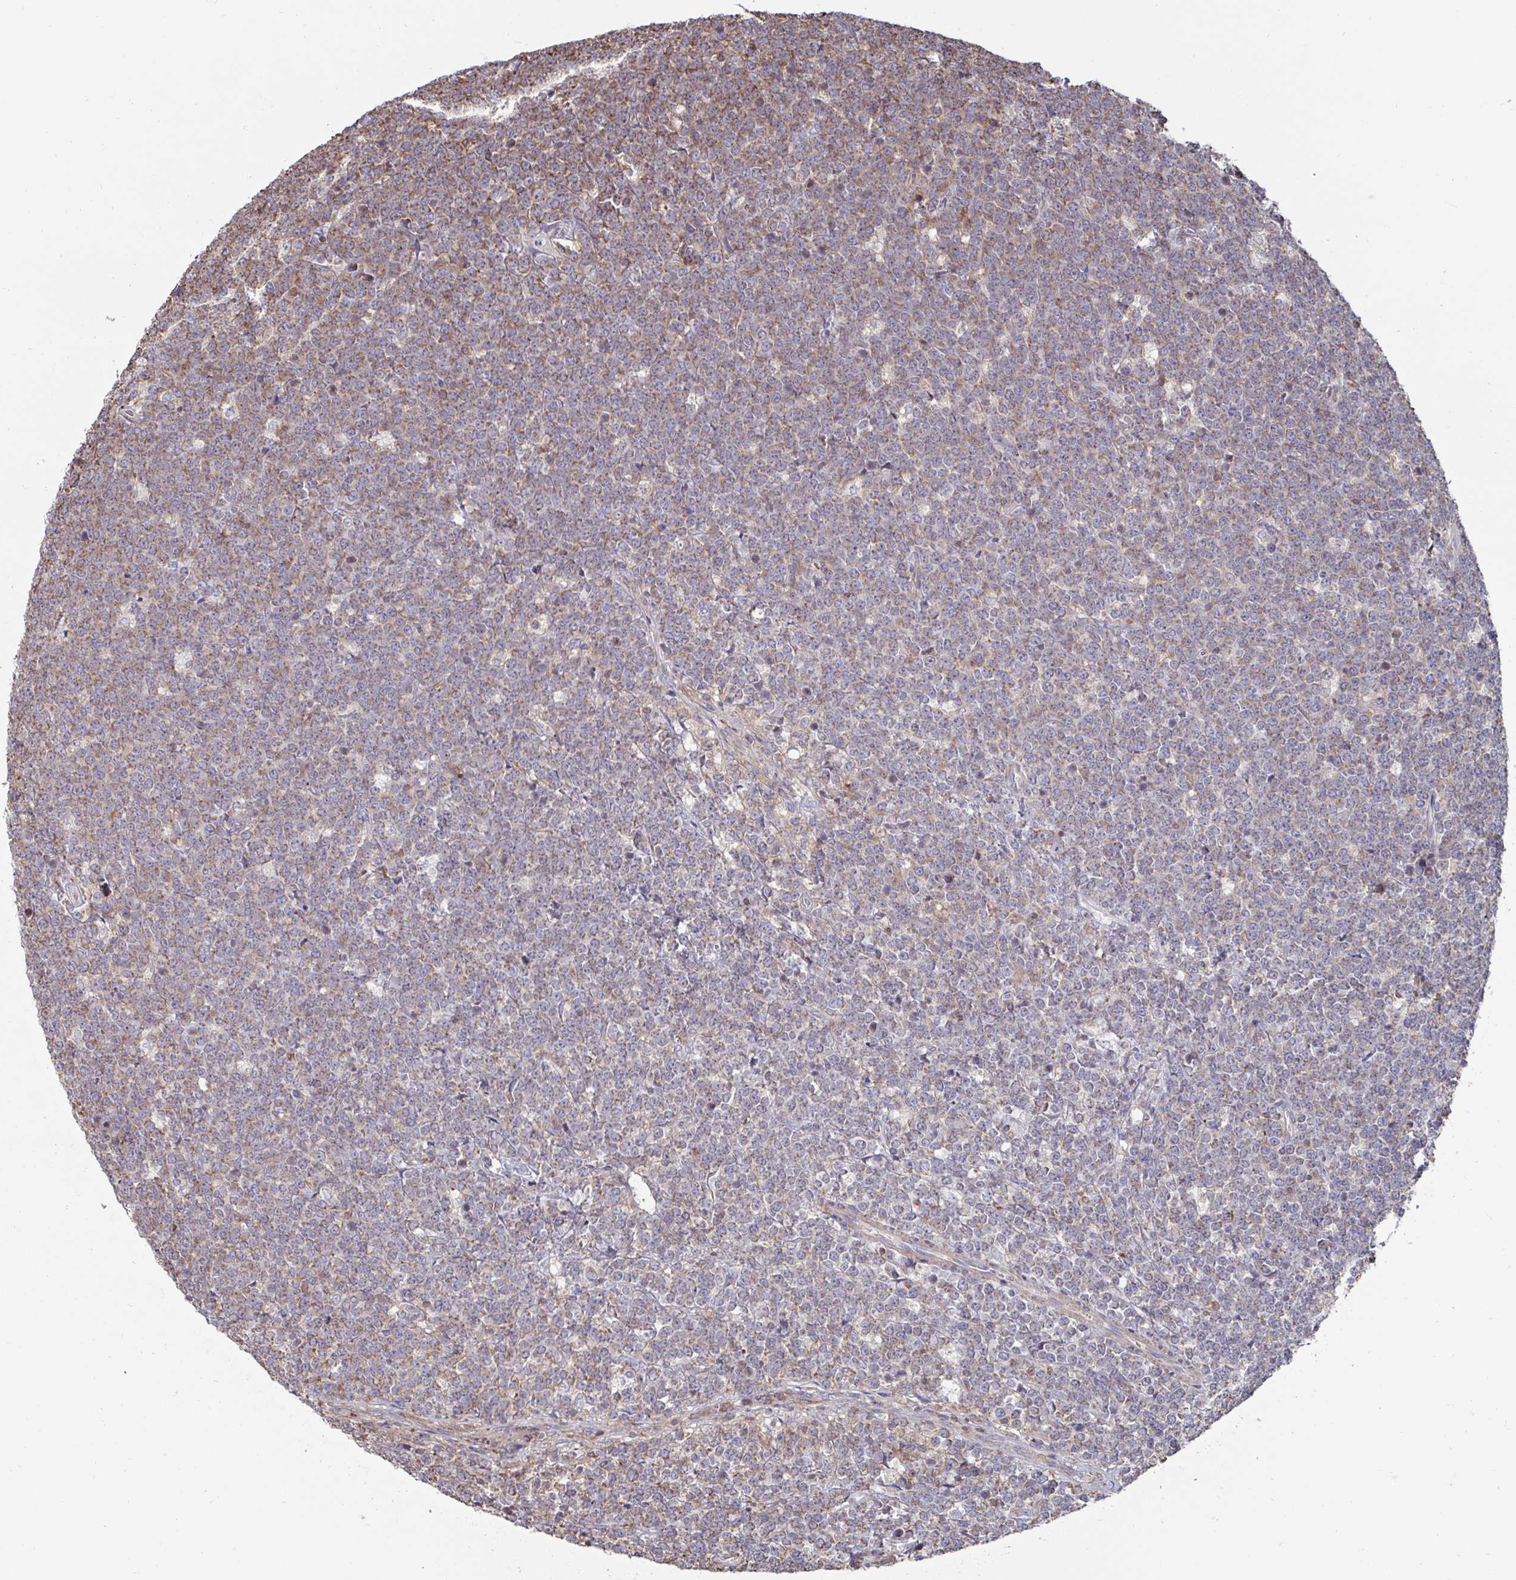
{"staining": {"intensity": "moderate", "quantity": ">75%", "location": "cytoplasmic/membranous"}, "tissue": "lymphoma", "cell_type": "Tumor cells", "image_type": "cancer", "snomed": [{"axis": "morphology", "description": "Malignant lymphoma, non-Hodgkin's type, High grade"}, {"axis": "topography", "description": "Small intestine"}, {"axis": "topography", "description": "Colon"}], "caption": "This image reveals IHC staining of human lymphoma, with medium moderate cytoplasmic/membranous expression in about >75% of tumor cells.", "gene": "DZANK1", "patient": {"sex": "male", "age": 8}}